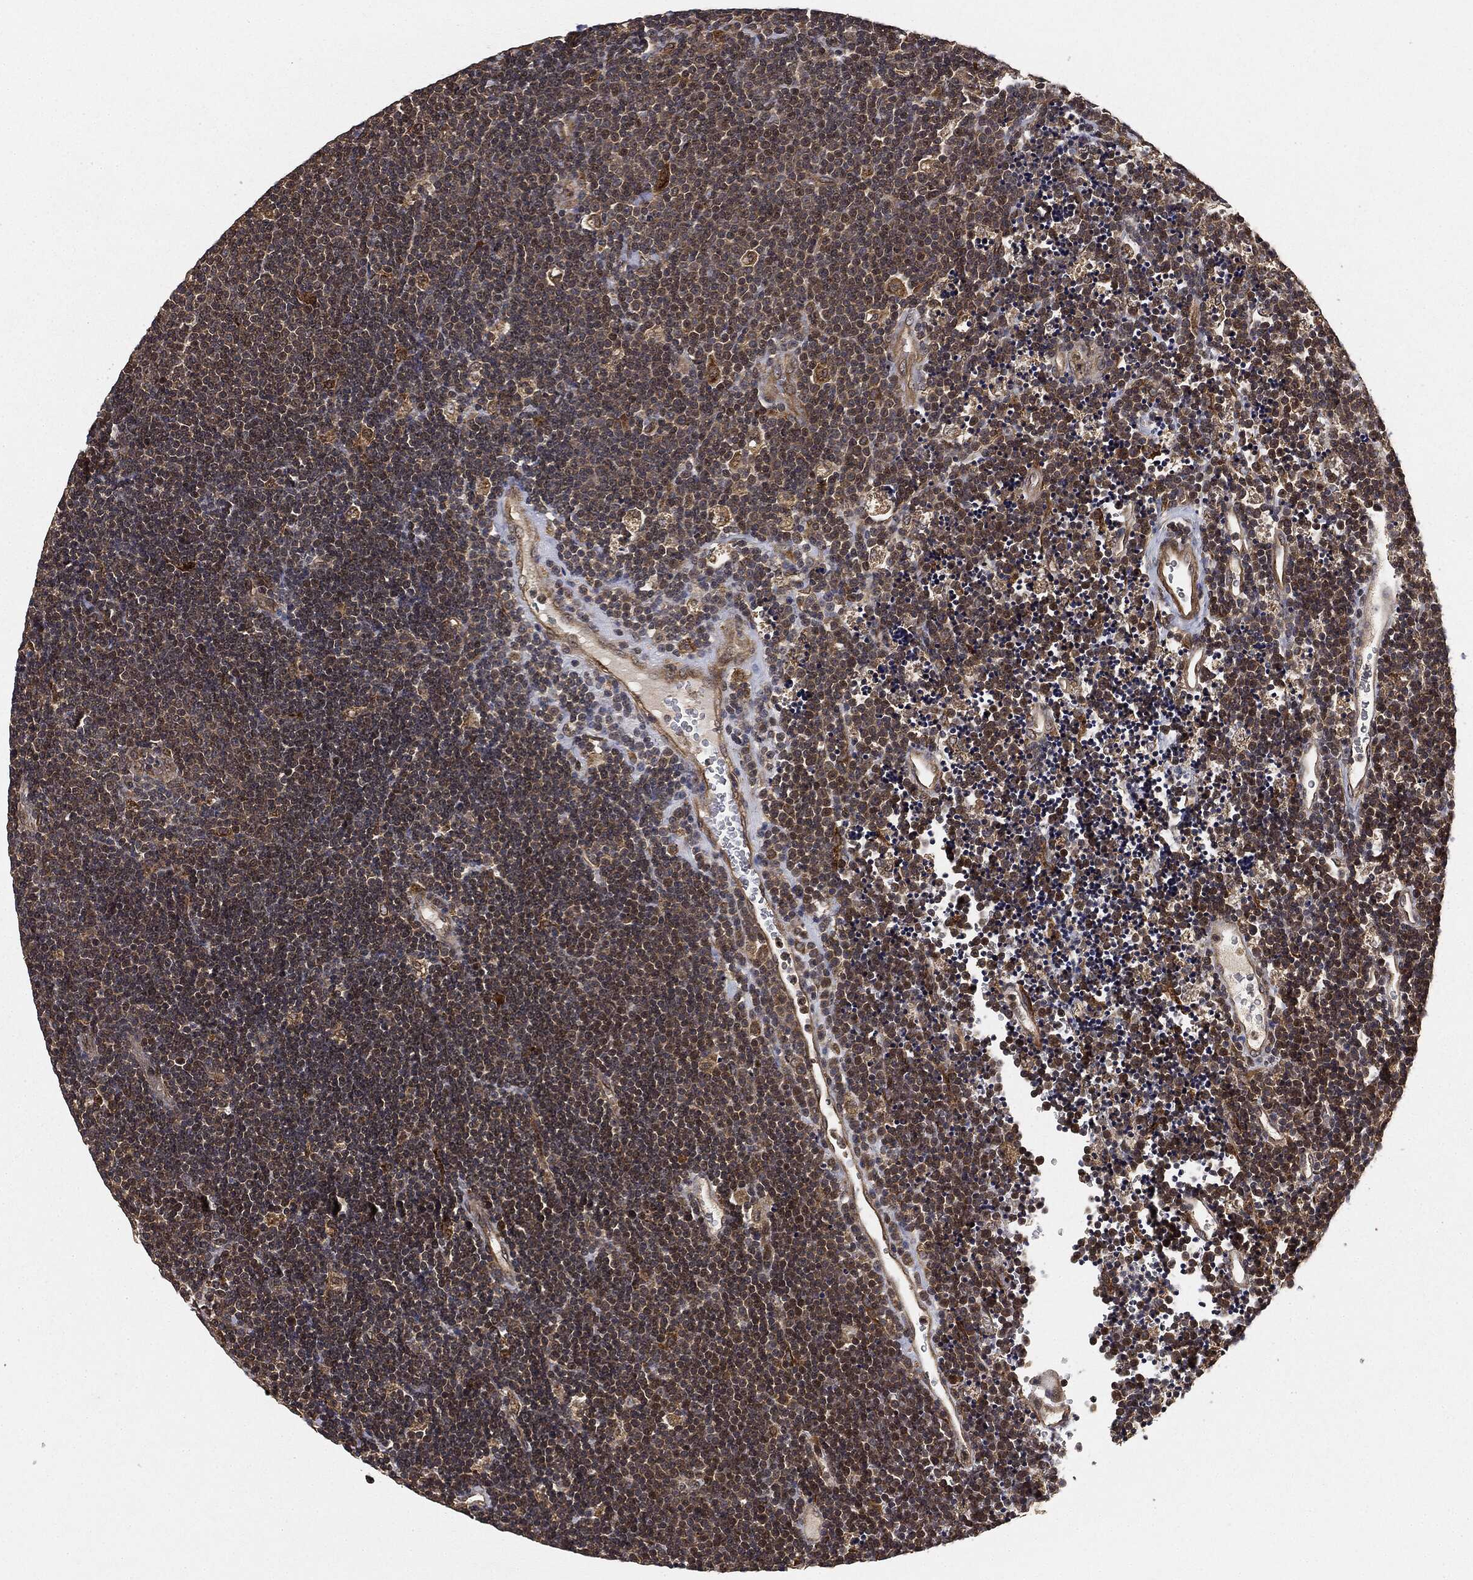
{"staining": {"intensity": "moderate", "quantity": ">75%", "location": "cytoplasmic/membranous"}, "tissue": "lymphoma", "cell_type": "Tumor cells", "image_type": "cancer", "snomed": [{"axis": "morphology", "description": "Malignant lymphoma, non-Hodgkin's type, Low grade"}, {"axis": "topography", "description": "Brain"}], "caption": "IHC image of human malignant lymphoma, non-Hodgkin's type (low-grade) stained for a protein (brown), which demonstrates medium levels of moderate cytoplasmic/membranous expression in about >75% of tumor cells.", "gene": "MIER2", "patient": {"sex": "female", "age": 66}}